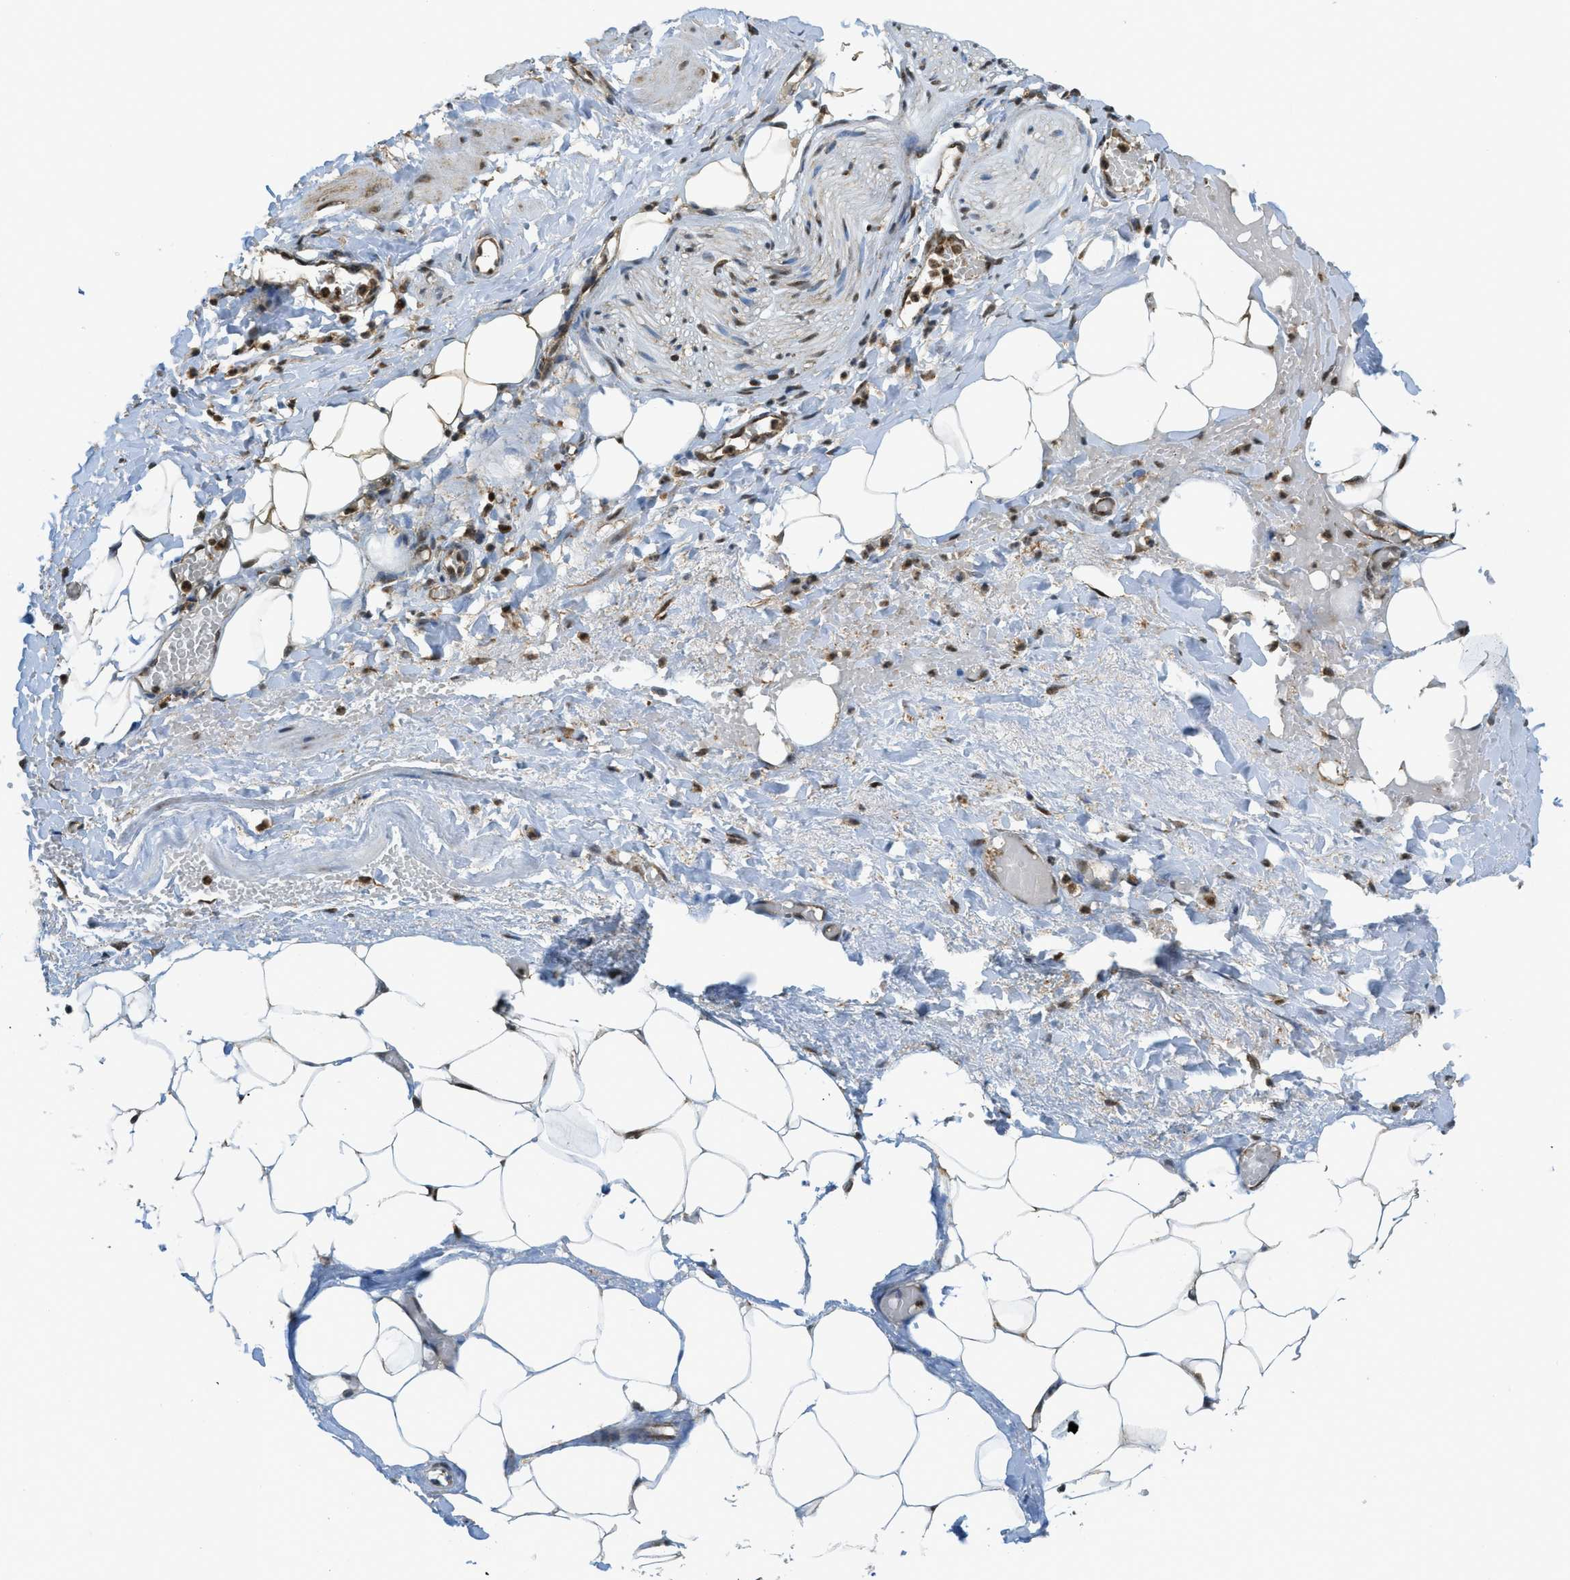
{"staining": {"intensity": "strong", "quantity": ">75%", "location": "cytoplasmic/membranous,nuclear"}, "tissue": "adipose tissue", "cell_type": "Adipocytes", "image_type": "normal", "snomed": [{"axis": "morphology", "description": "Normal tissue, NOS"}, {"axis": "topography", "description": "Soft tissue"}, {"axis": "topography", "description": "Vascular tissue"}], "caption": "Unremarkable adipose tissue reveals strong cytoplasmic/membranous,nuclear positivity in about >75% of adipocytes, visualized by immunohistochemistry.", "gene": "TNPO1", "patient": {"sex": "female", "age": 35}}